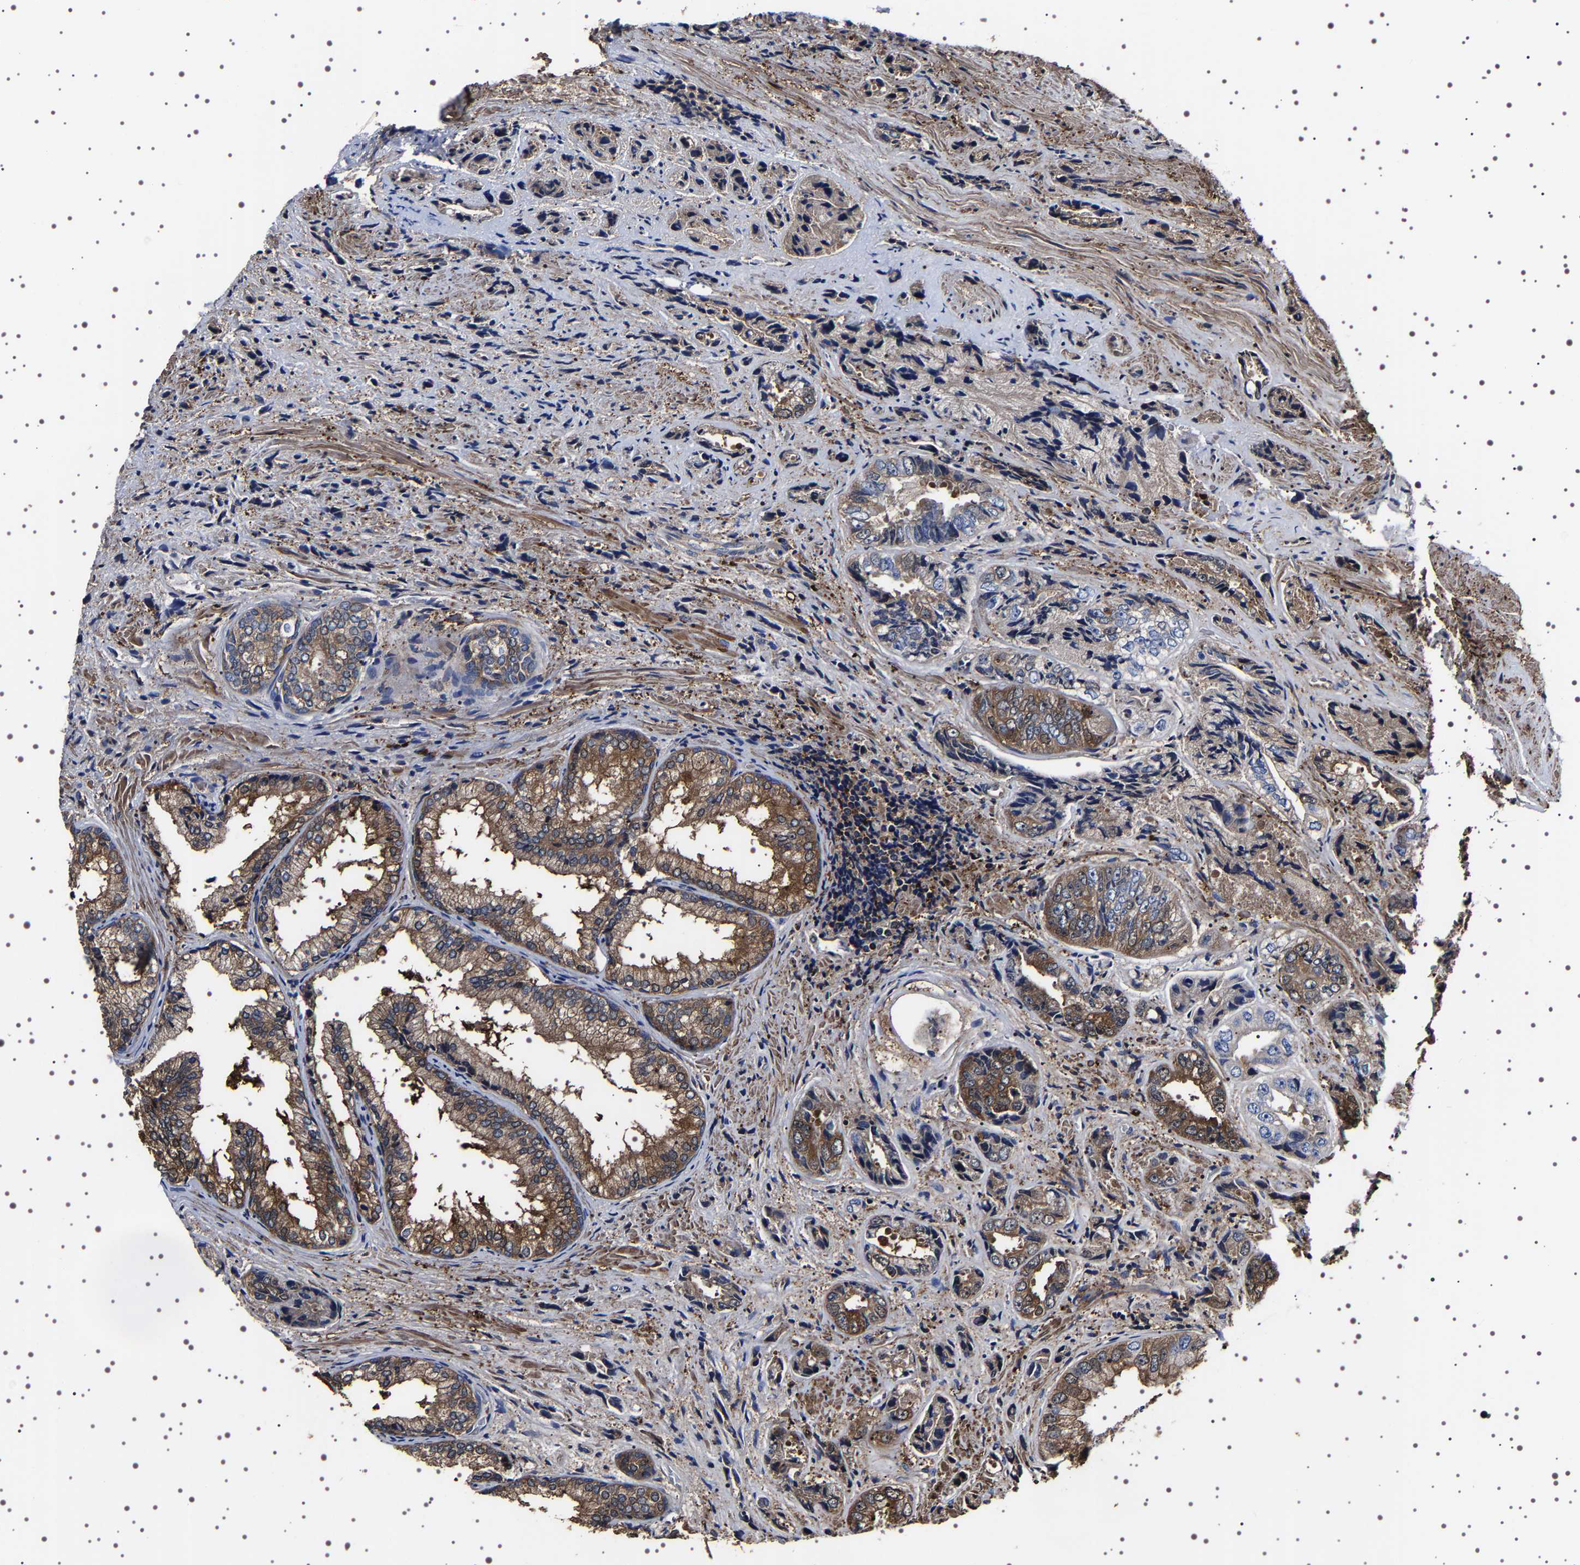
{"staining": {"intensity": "moderate", "quantity": ">75%", "location": "cytoplasmic/membranous"}, "tissue": "prostate cancer", "cell_type": "Tumor cells", "image_type": "cancer", "snomed": [{"axis": "morphology", "description": "Adenocarcinoma, High grade"}, {"axis": "topography", "description": "Prostate"}], "caption": "Moderate cytoplasmic/membranous protein expression is identified in about >75% of tumor cells in prostate adenocarcinoma (high-grade).", "gene": "WDR1", "patient": {"sex": "male", "age": 61}}